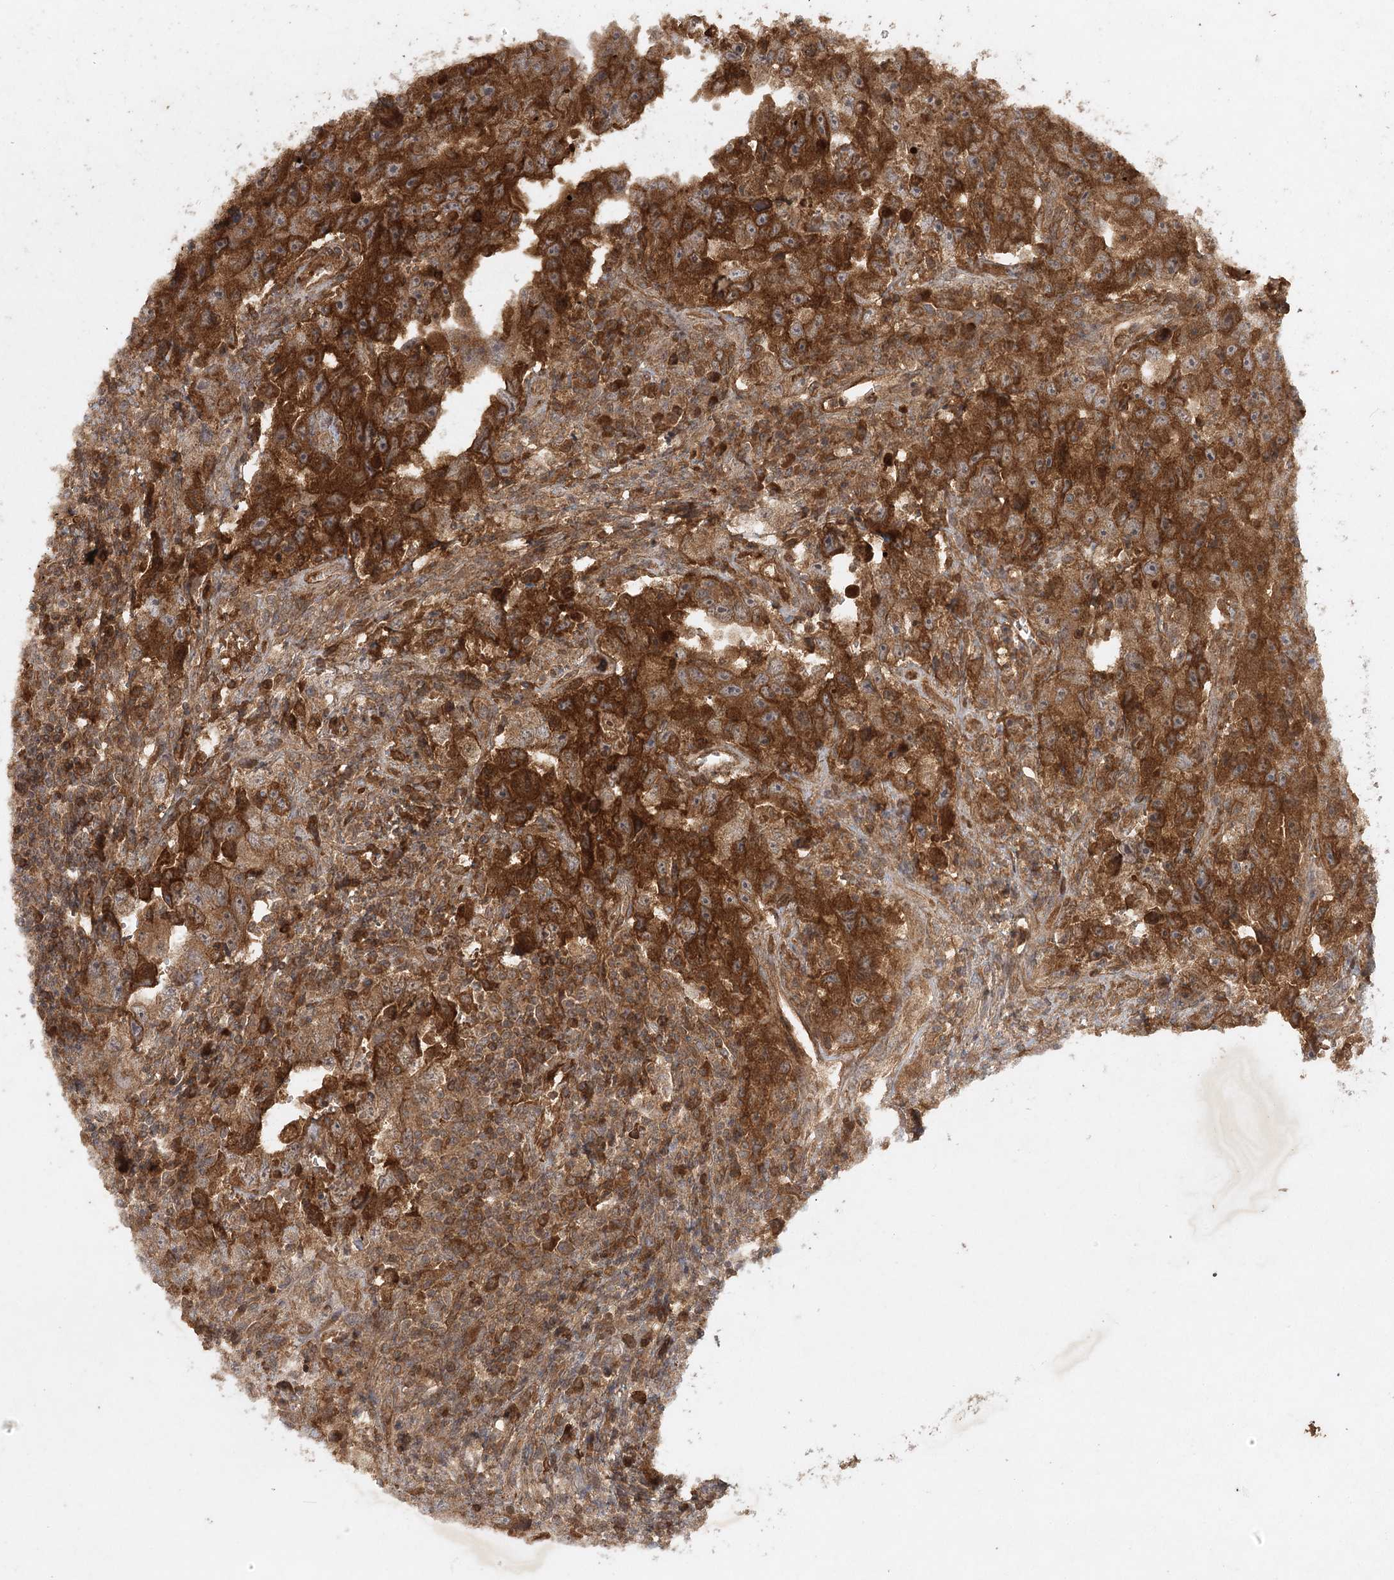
{"staining": {"intensity": "moderate", "quantity": ">75%", "location": "cytoplasmic/membranous"}, "tissue": "testis cancer", "cell_type": "Tumor cells", "image_type": "cancer", "snomed": [{"axis": "morphology", "description": "Carcinoma, Embryonal, NOS"}, {"axis": "topography", "description": "Testis"}], "caption": "IHC (DAB (3,3'-diaminobenzidine)) staining of testis cancer (embryonal carcinoma) demonstrates moderate cytoplasmic/membranous protein expression in approximately >75% of tumor cells.", "gene": "ARL13A", "patient": {"sex": "male", "age": 26}}